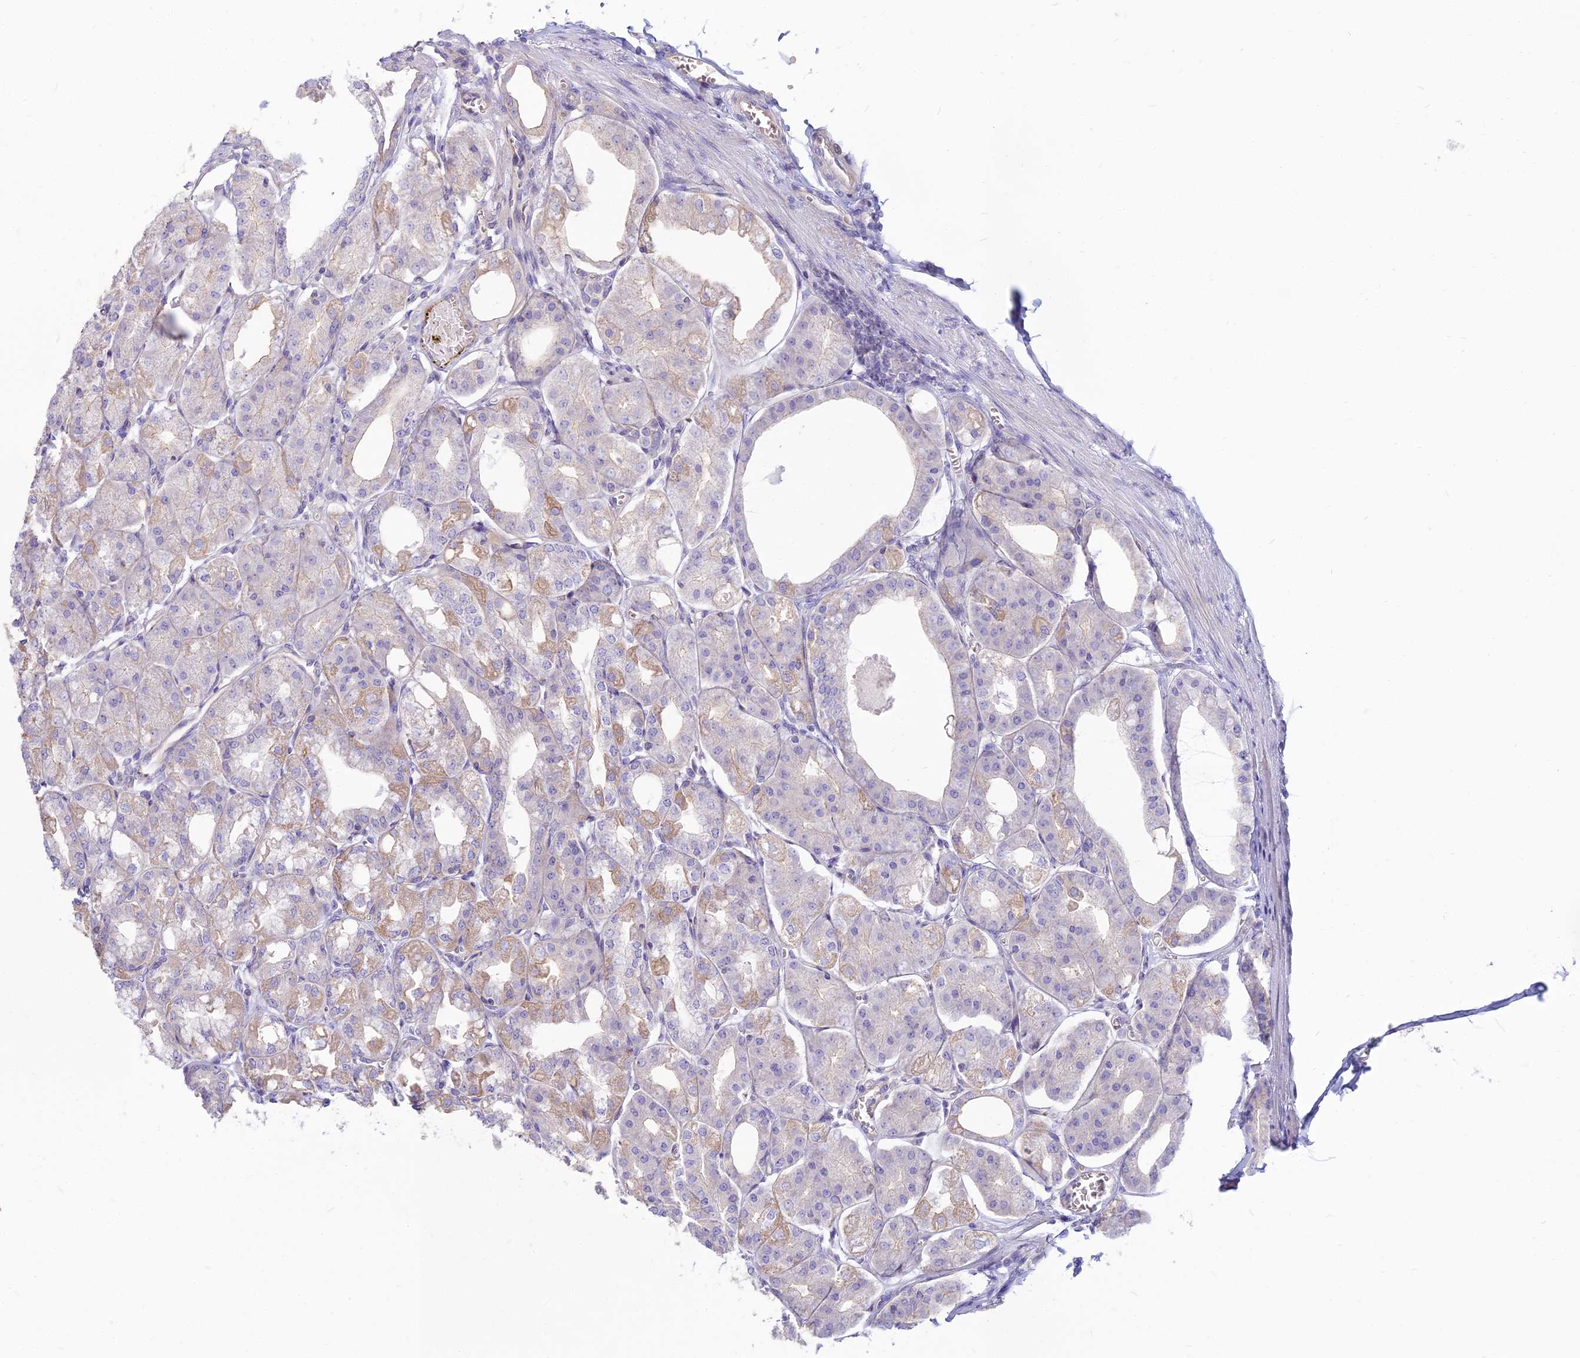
{"staining": {"intensity": "moderate", "quantity": "25%-75%", "location": "cytoplasmic/membranous"}, "tissue": "stomach", "cell_type": "Glandular cells", "image_type": "normal", "snomed": [{"axis": "morphology", "description": "Normal tissue, NOS"}, {"axis": "topography", "description": "Stomach, lower"}], "caption": "IHC of unremarkable stomach displays medium levels of moderate cytoplasmic/membranous positivity in about 25%-75% of glandular cells.", "gene": "SMIM24", "patient": {"sex": "male", "age": 71}}